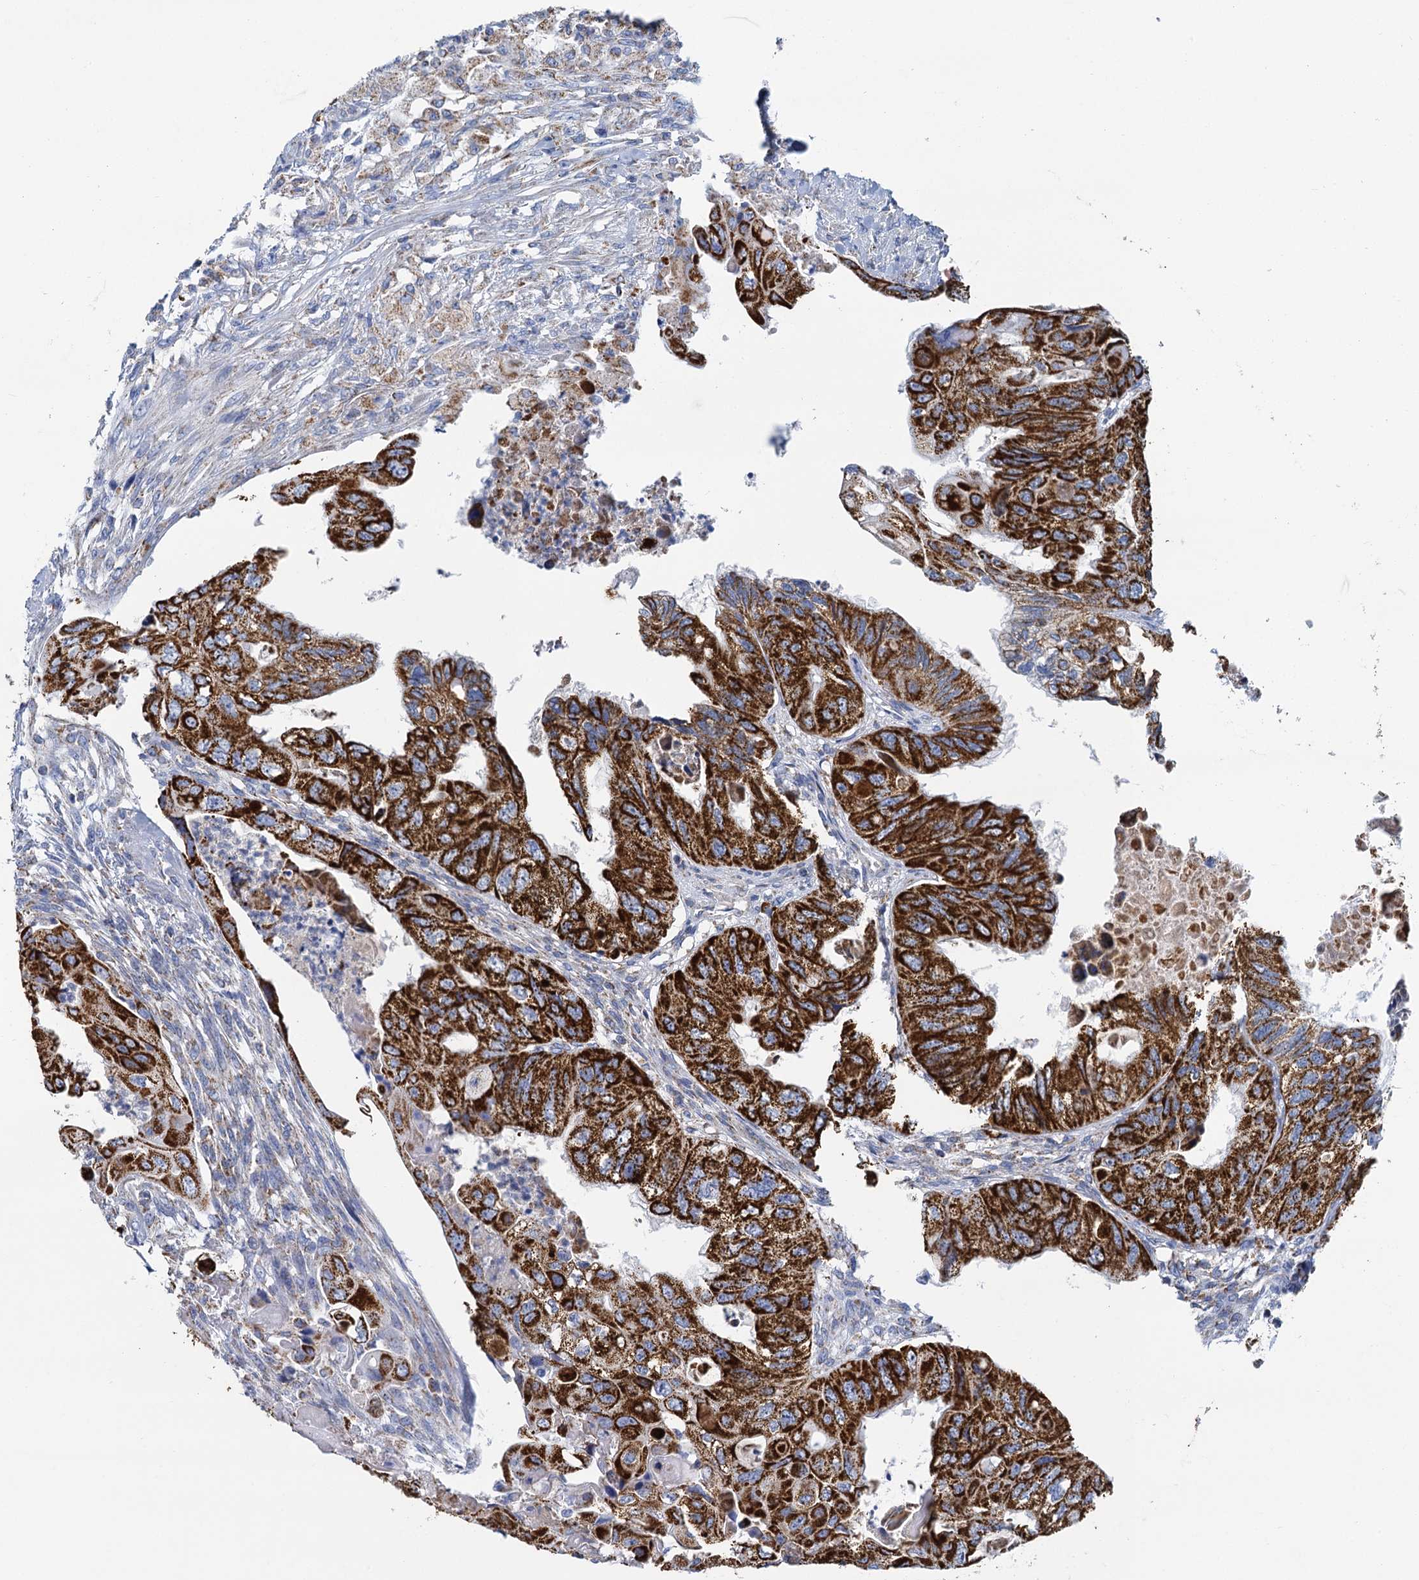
{"staining": {"intensity": "strong", "quantity": ">75%", "location": "cytoplasmic/membranous"}, "tissue": "colorectal cancer", "cell_type": "Tumor cells", "image_type": "cancer", "snomed": [{"axis": "morphology", "description": "Adenocarcinoma, NOS"}, {"axis": "topography", "description": "Rectum"}], "caption": "Colorectal adenocarcinoma tissue exhibits strong cytoplasmic/membranous expression in about >75% of tumor cells (brown staining indicates protein expression, while blue staining denotes nuclei).", "gene": "CCP110", "patient": {"sex": "male", "age": 63}}